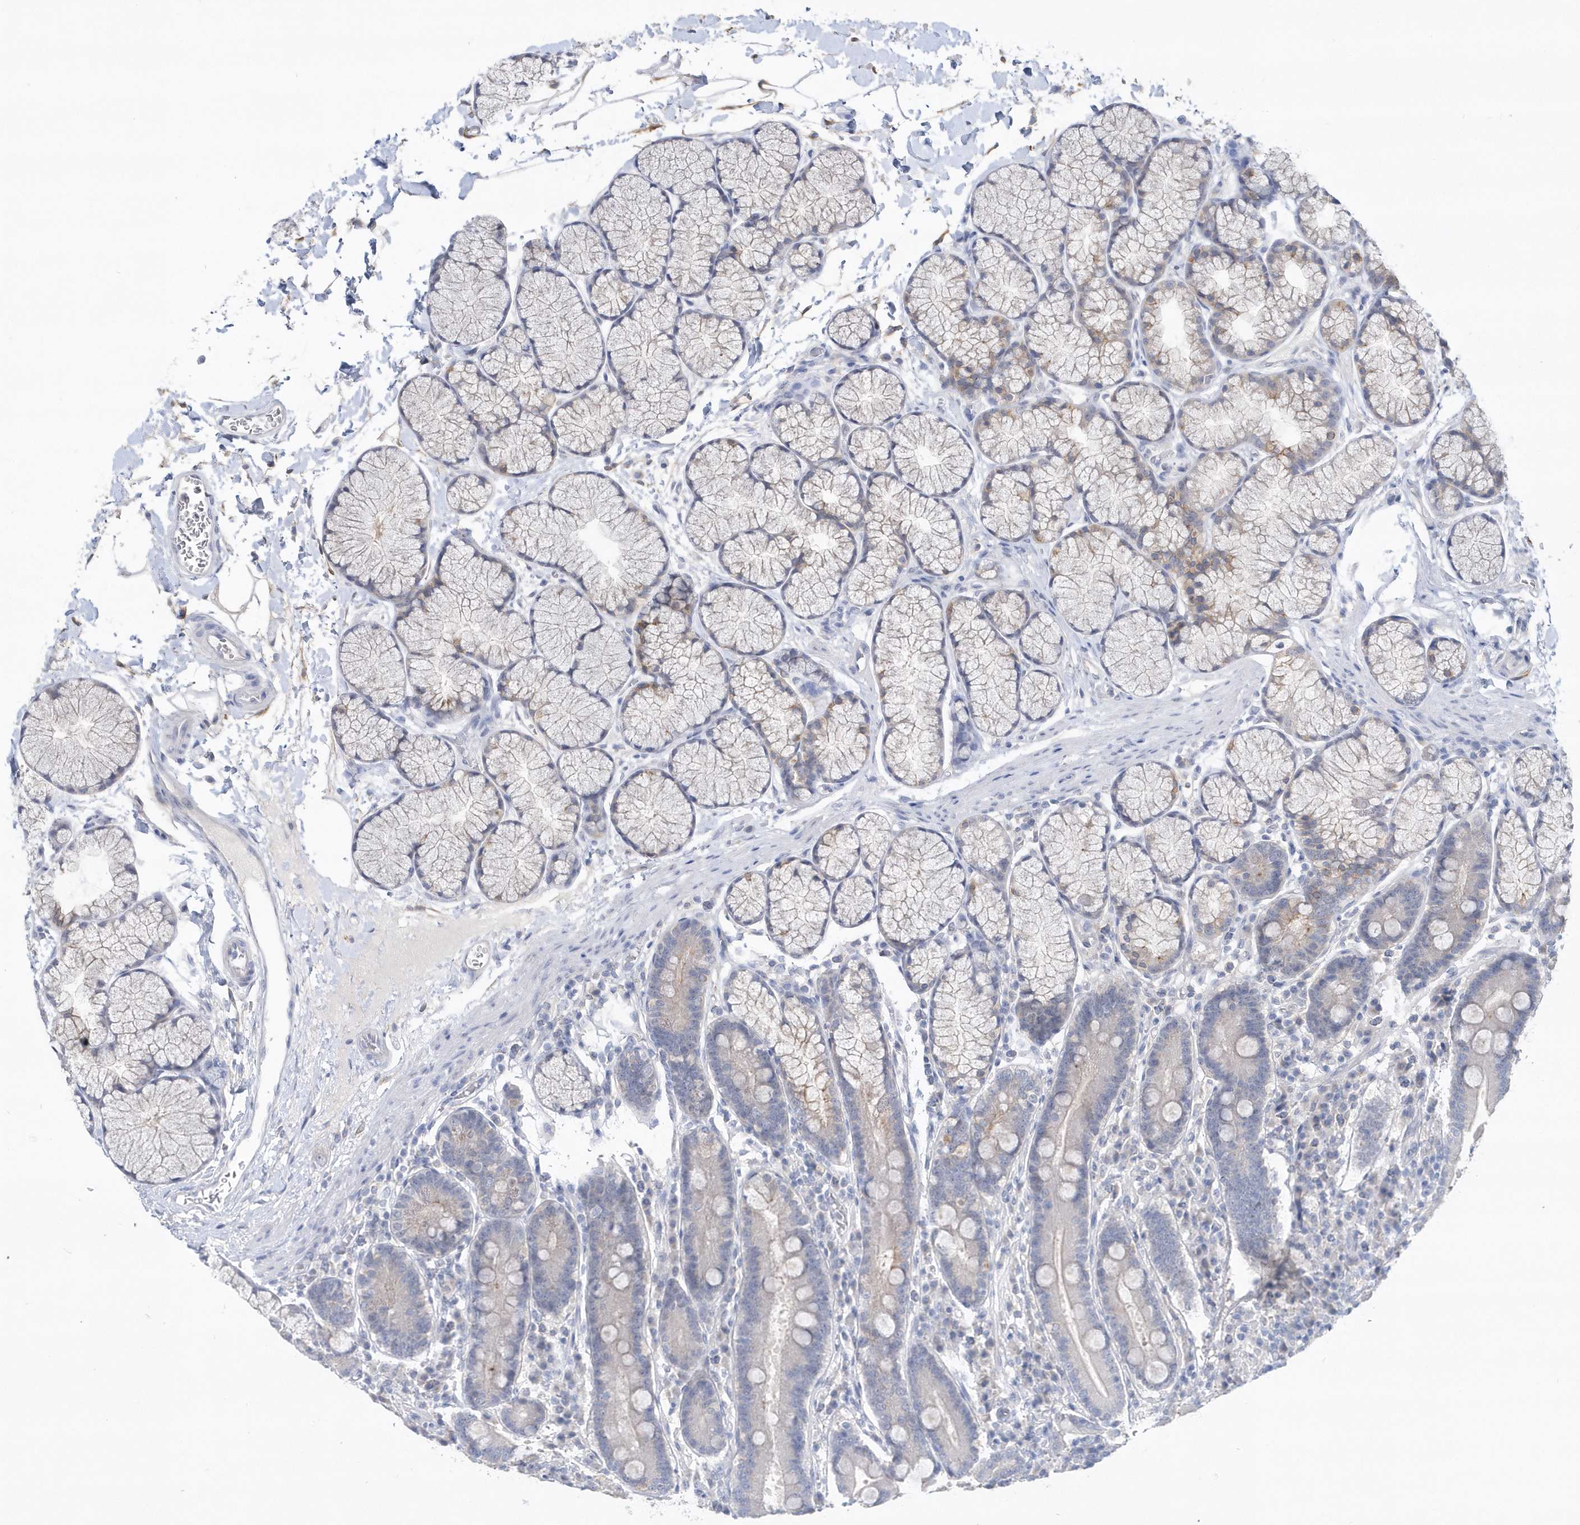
{"staining": {"intensity": "negative", "quantity": "none", "location": "none"}, "tissue": "duodenum", "cell_type": "Glandular cells", "image_type": "normal", "snomed": [{"axis": "morphology", "description": "Normal tissue, NOS"}, {"axis": "topography", "description": "Duodenum"}], "caption": "This is an immunohistochemistry photomicrograph of benign human duodenum. There is no positivity in glandular cells.", "gene": "RPEL1", "patient": {"sex": "male", "age": 35}}